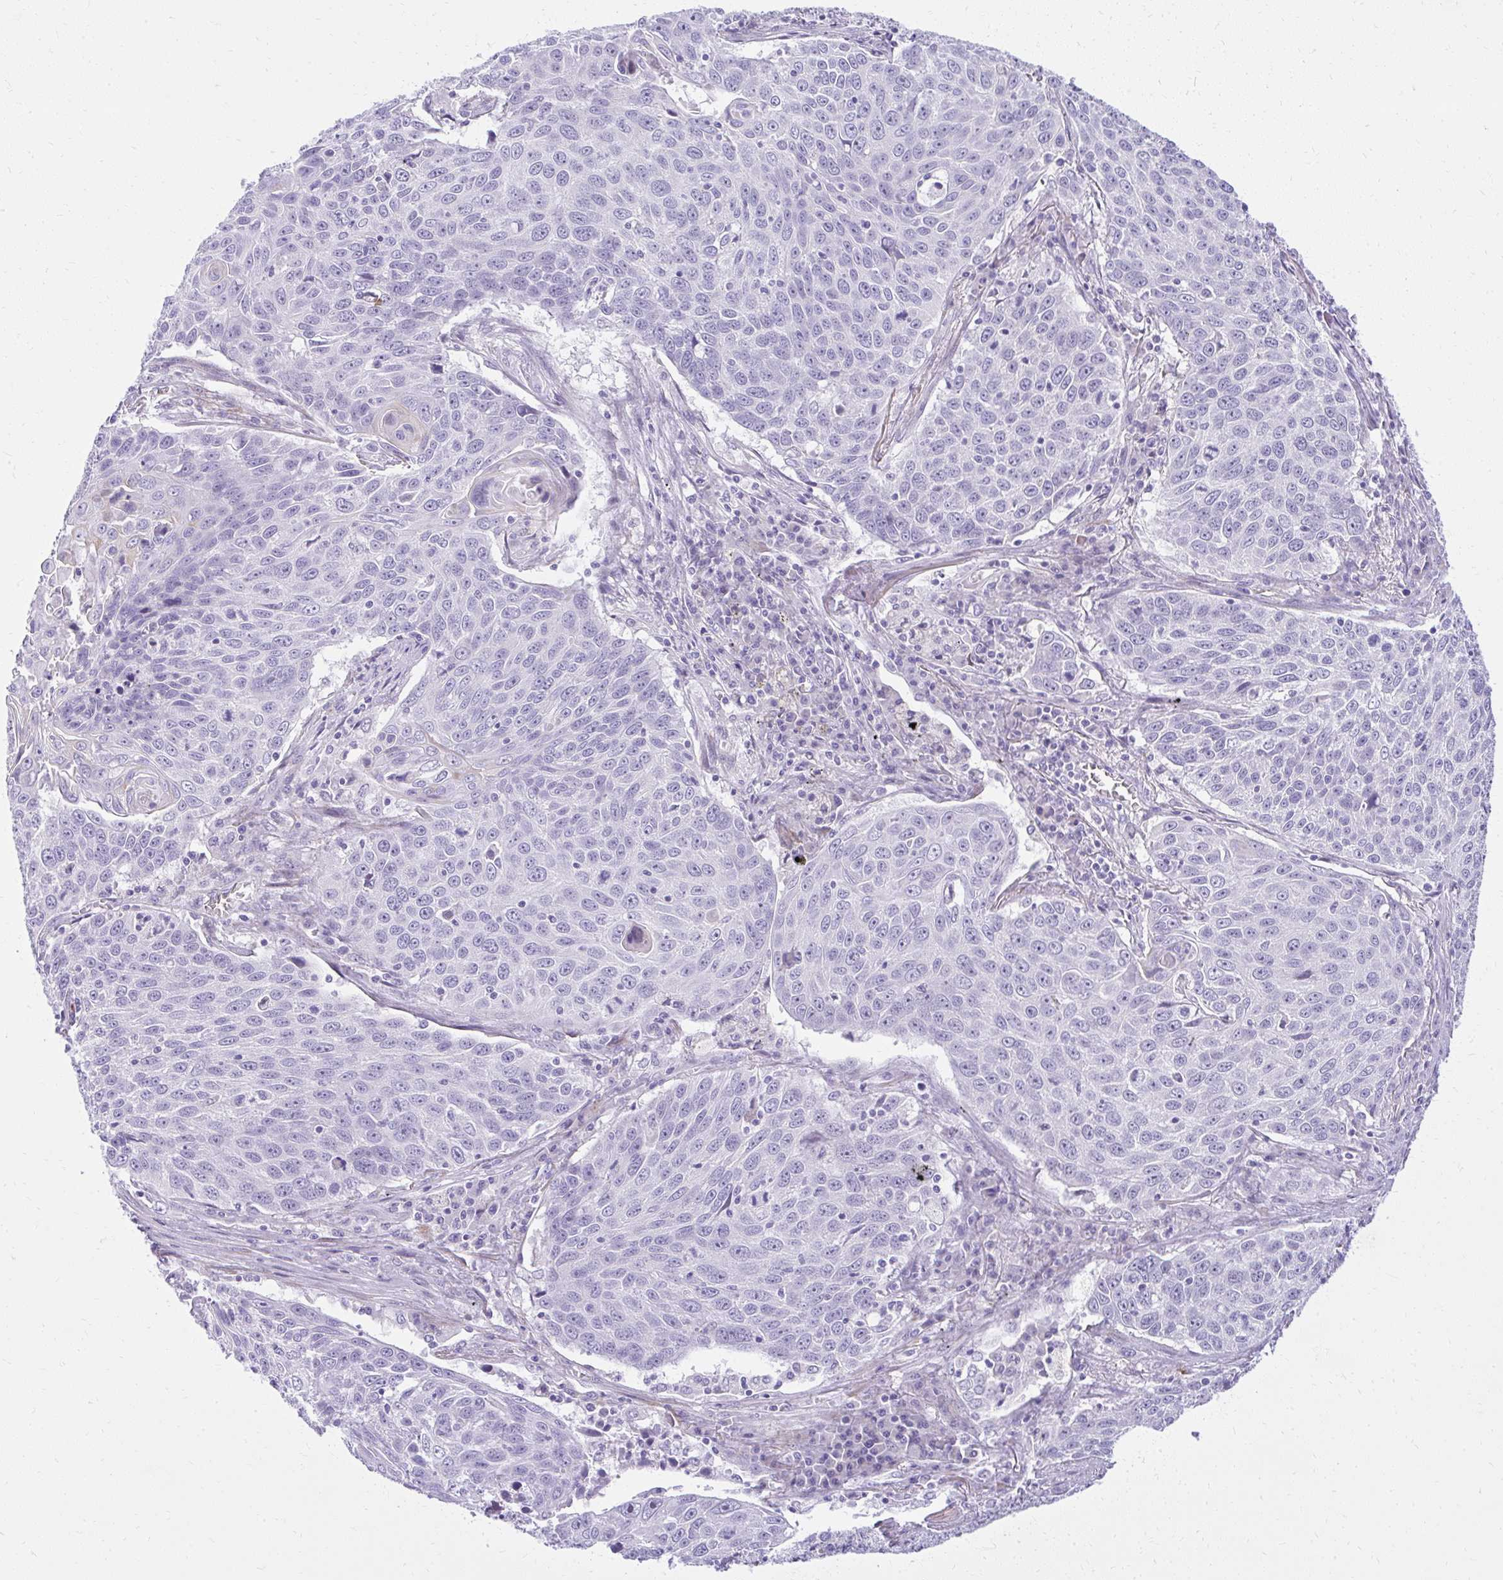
{"staining": {"intensity": "negative", "quantity": "none", "location": "none"}, "tissue": "lung cancer", "cell_type": "Tumor cells", "image_type": "cancer", "snomed": [{"axis": "morphology", "description": "Squamous cell carcinoma, NOS"}, {"axis": "topography", "description": "Lung"}], "caption": "IHC of human squamous cell carcinoma (lung) demonstrates no positivity in tumor cells.", "gene": "PRAP1", "patient": {"sex": "male", "age": 78}}